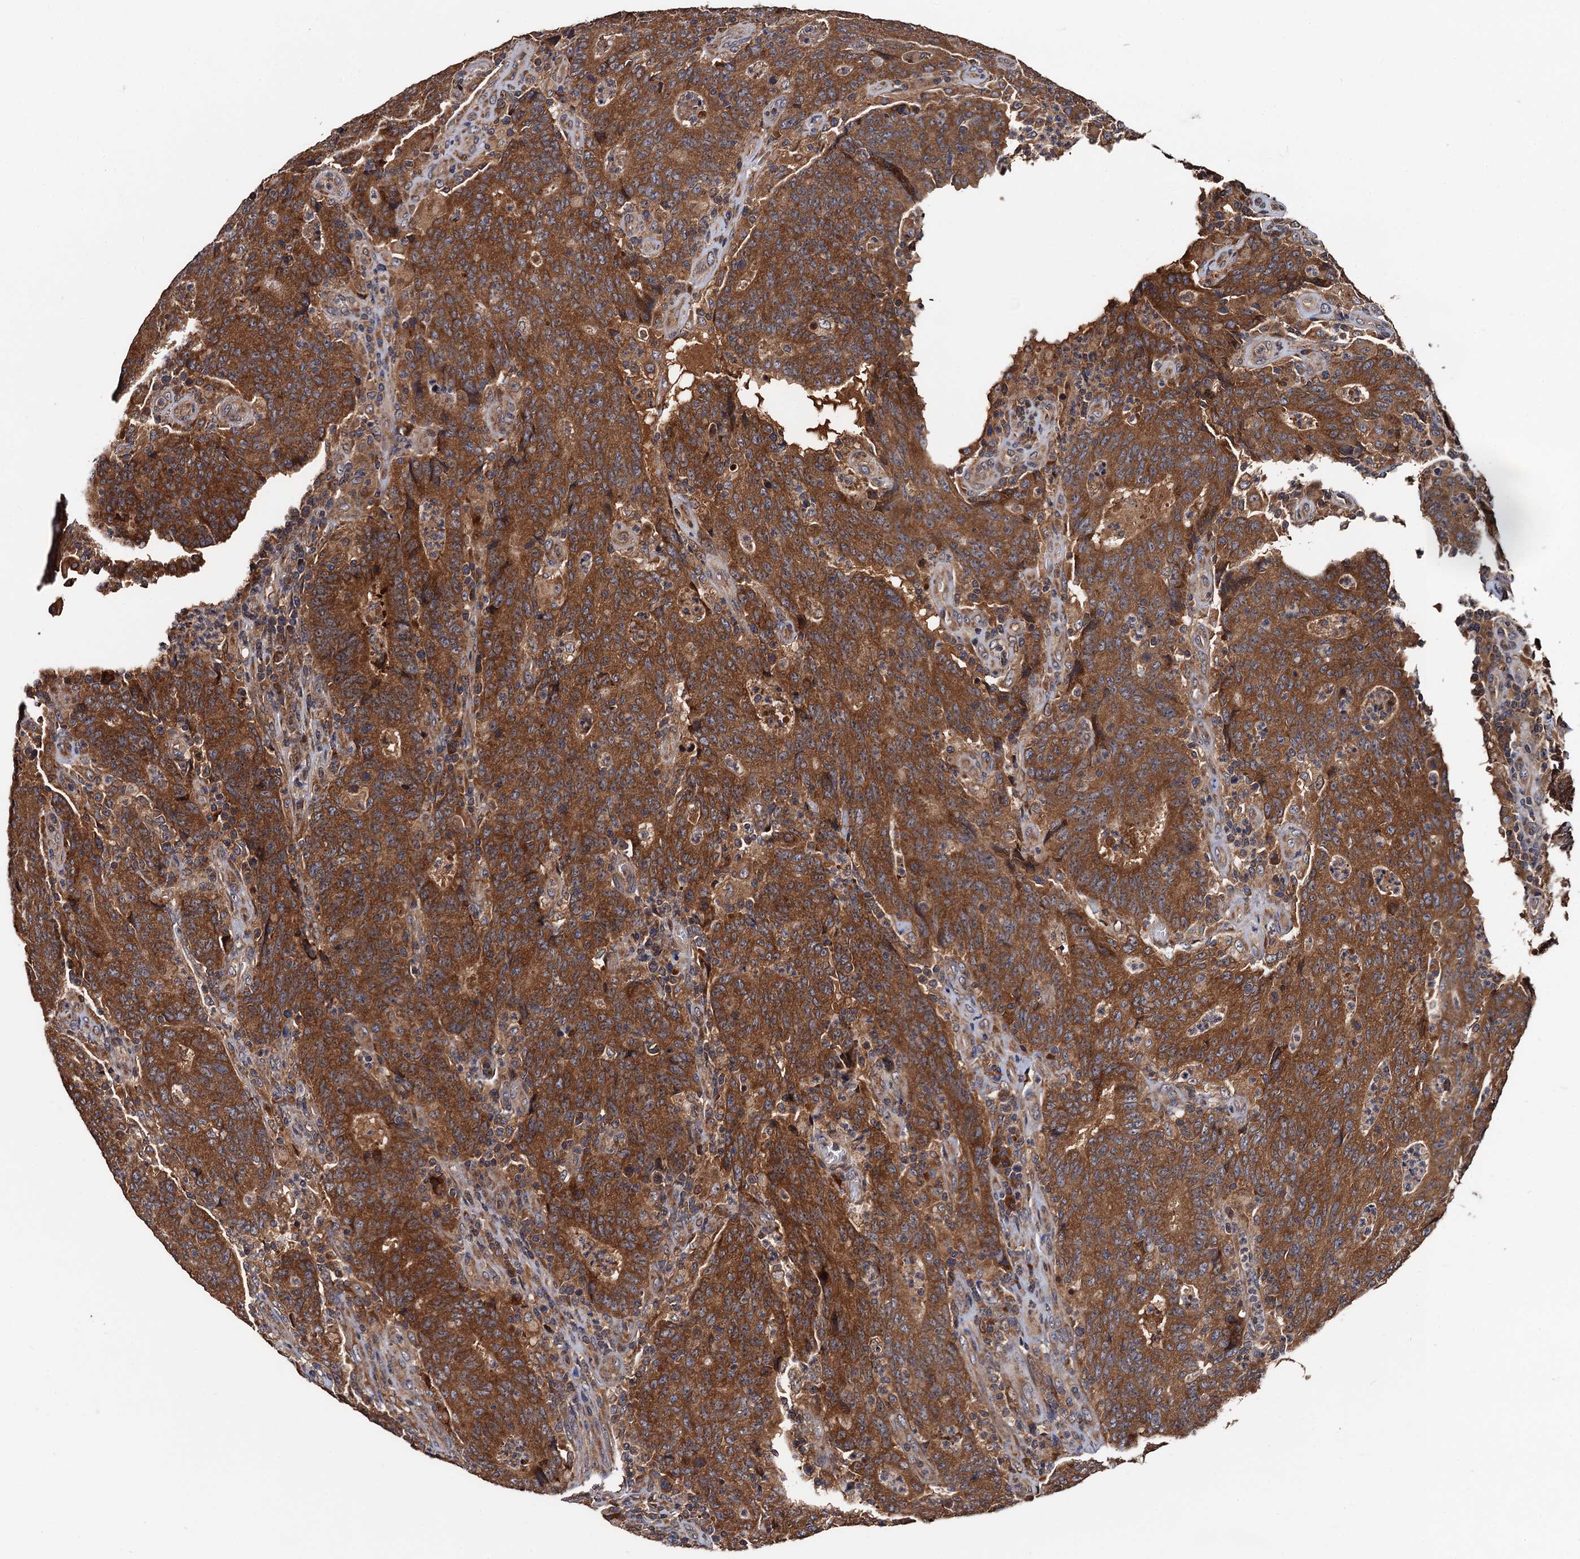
{"staining": {"intensity": "strong", "quantity": ">75%", "location": "cytoplasmic/membranous"}, "tissue": "colorectal cancer", "cell_type": "Tumor cells", "image_type": "cancer", "snomed": [{"axis": "morphology", "description": "Adenocarcinoma, NOS"}, {"axis": "topography", "description": "Colon"}], "caption": "Immunohistochemistry image of human colorectal adenocarcinoma stained for a protein (brown), which demonstrates high levels of strong cytoplasmic/membranous staining in about >75% of tumor cells.", "gene": "RGS11", "patient": {"sex": "female", "age": 75}}